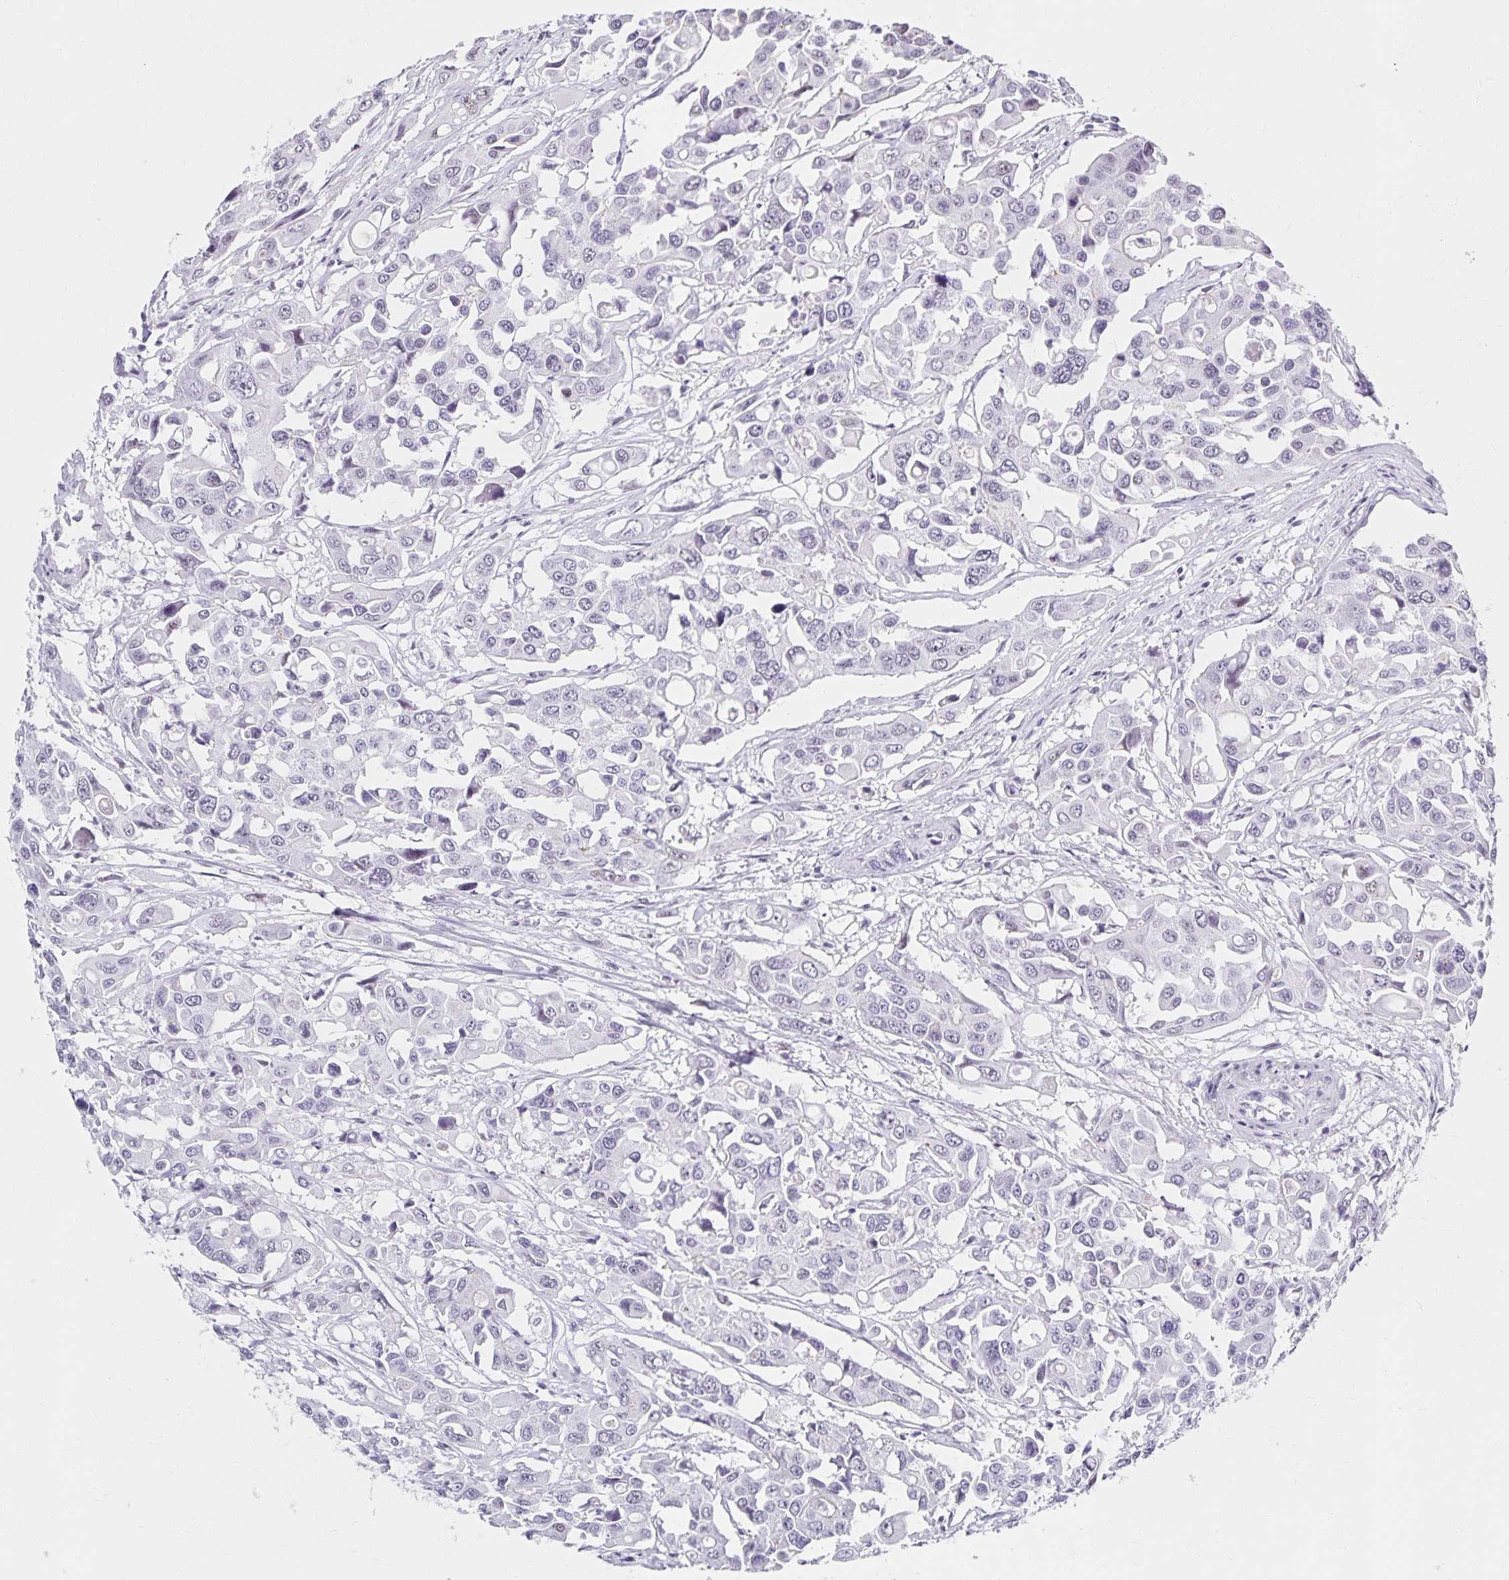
{"staining": {"intensity": "negative", "quantity": "none", "location": "none"}, "tissue": "colorectal cancer", "cell_type": "Tumor cells", "image_type": "cancer", "snomed": [{"axis": "morphology", "description": "Adenocarcinoma, NOS"}, {"axis": "topography", "description": "Colon"}], "caption": "Immunohistochemistry photomicrograph of neoplastic tissue: human colorectal adenocarcinoma stained with DAB shows no significant protein positivity in tumor cells.", "gene": "C20orf85", "patient": {"sex": "male", "age": 77}}